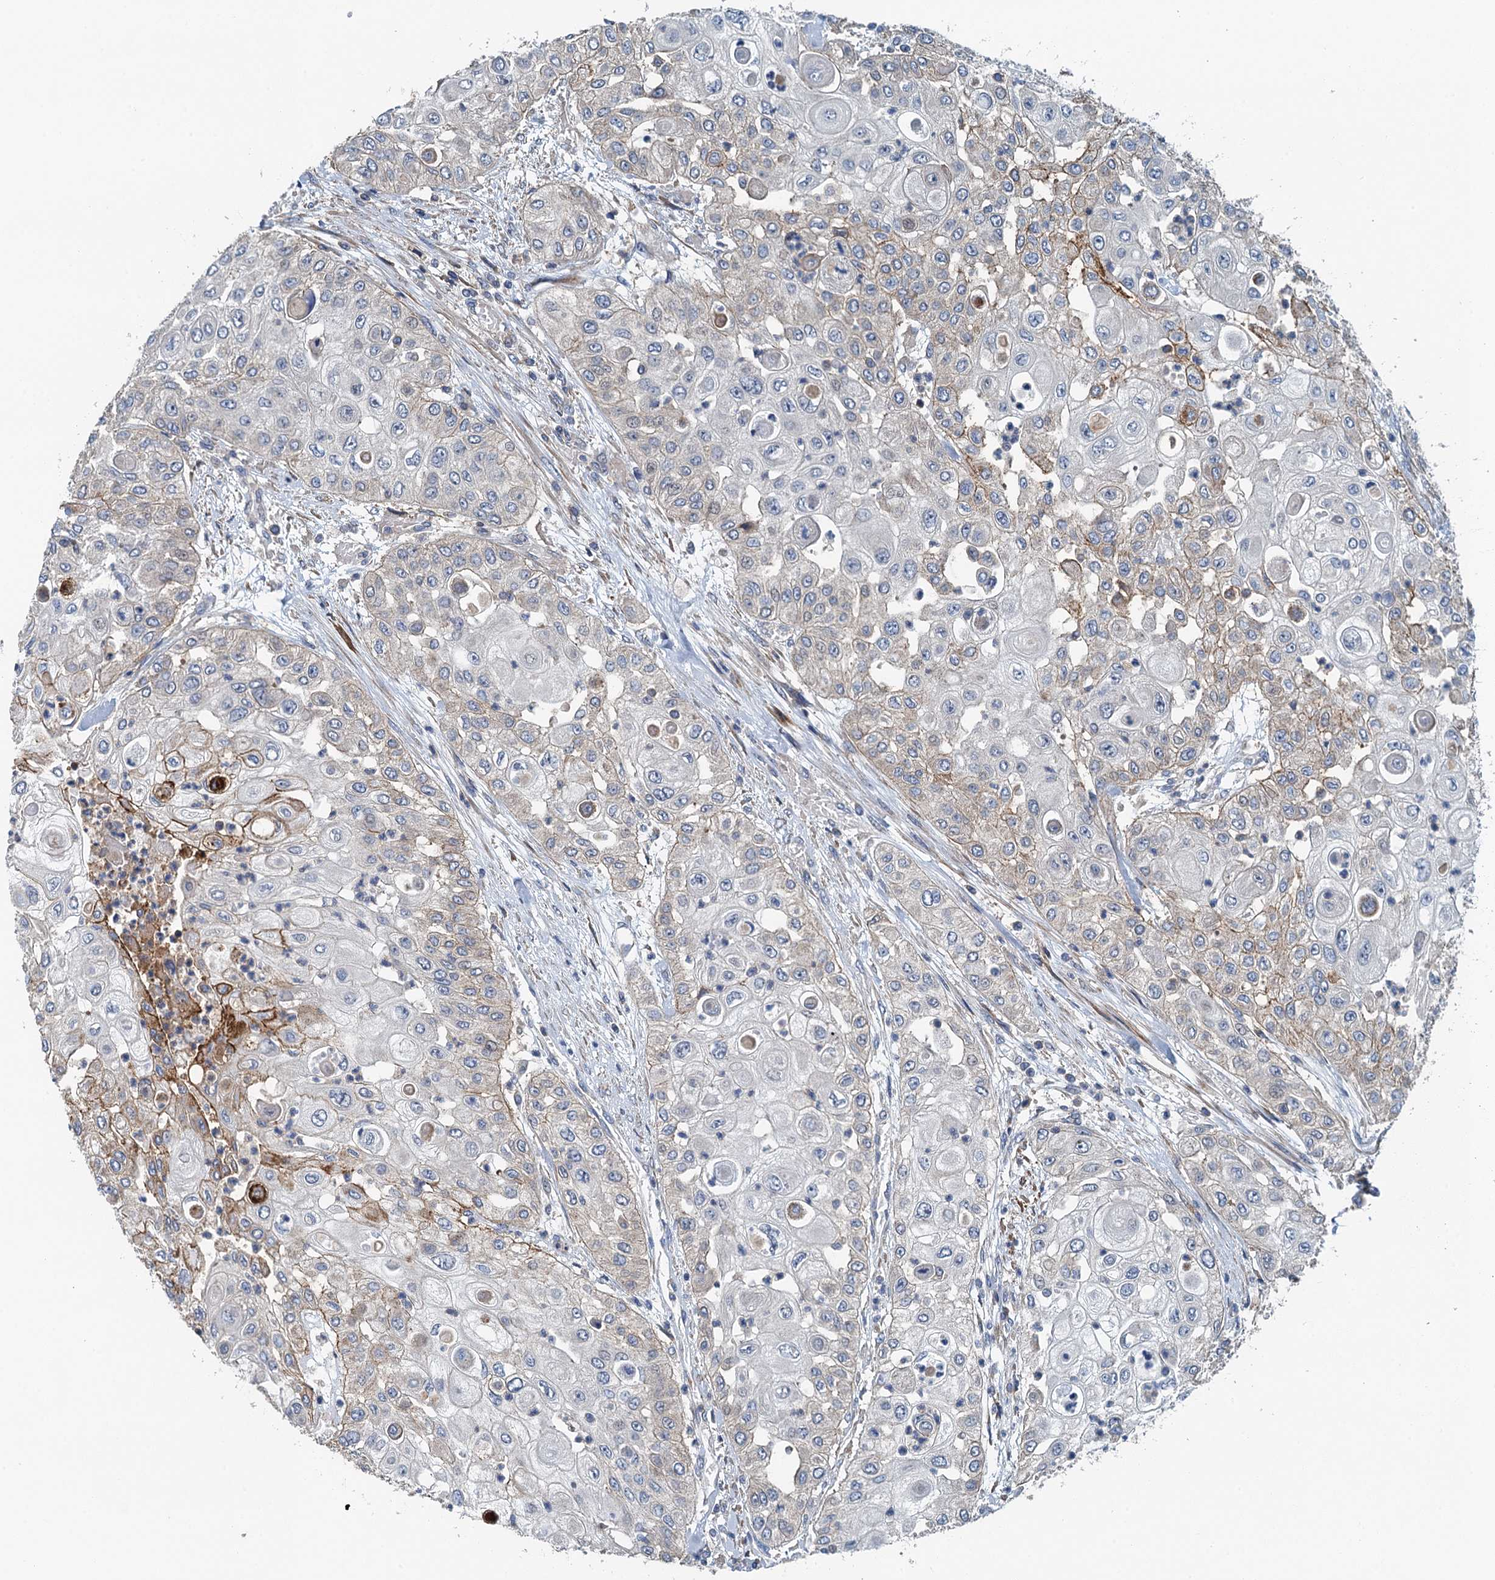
{"staining": {"intensity": "moderate", "quantity": "<25%", "location": "cytoplasmic/membranous"}, "tissue": "urothelial cancer", "cell_type": "Tumor cells", "image_type": "cancer", "snomed": [{"axis": "morphology", "description": "Urothelial carcinoma, High grade"}, {"axis": "topography", "description": "Urinary bladder"}], "caption": "Urothelial cancer was stained to show a protein in brown. There is low levels of moderate cytoplasmic/membranous expression in about <25% of tumor cells.", "gene": "PPP1R14D", "patient": {"sex": "female", "age": 79}}